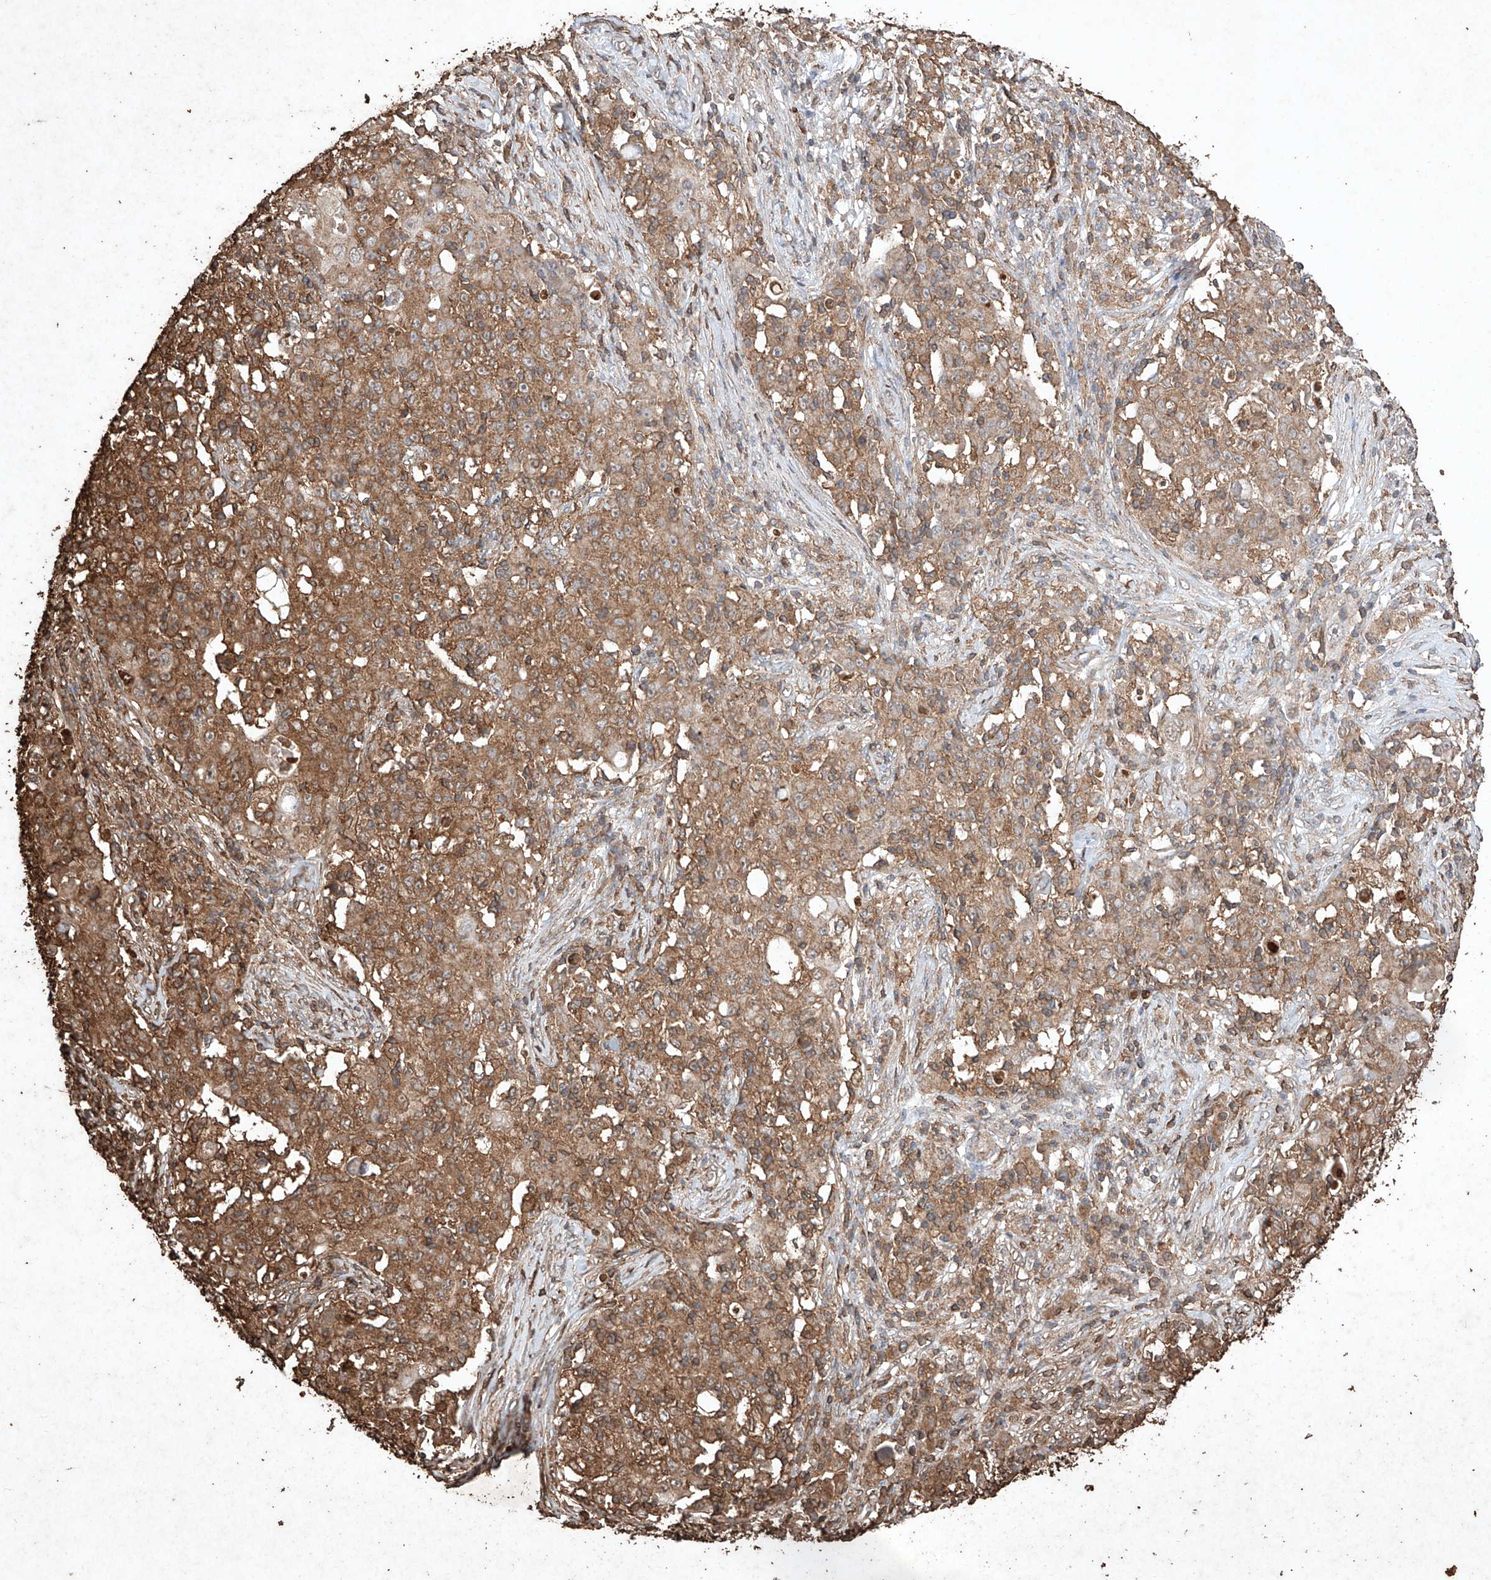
{"staining": {"intensity": "moderate", "quantity": ">75%", "location": "cytoplasmic/membranous"}, "tissue": "ovarian cancer", "cell_type": "Tumor cells", "image_type": "cancer", "snomed": [{"axis": "morphology", "description": "Carcinoma, endometroid"}, {"axis": "topography", "description": "Ovary"}], "caption": "Immunohistochemical staining of ovarian endometroid carcinoma exhibits medium levels of moderate cytoplasmic/membranous expression in about >75% of tumor cells. (IHC, brightfield microscopy, high magnification).", "gene": "M6PR", "patient": {"sex": "female", "age": 42}}